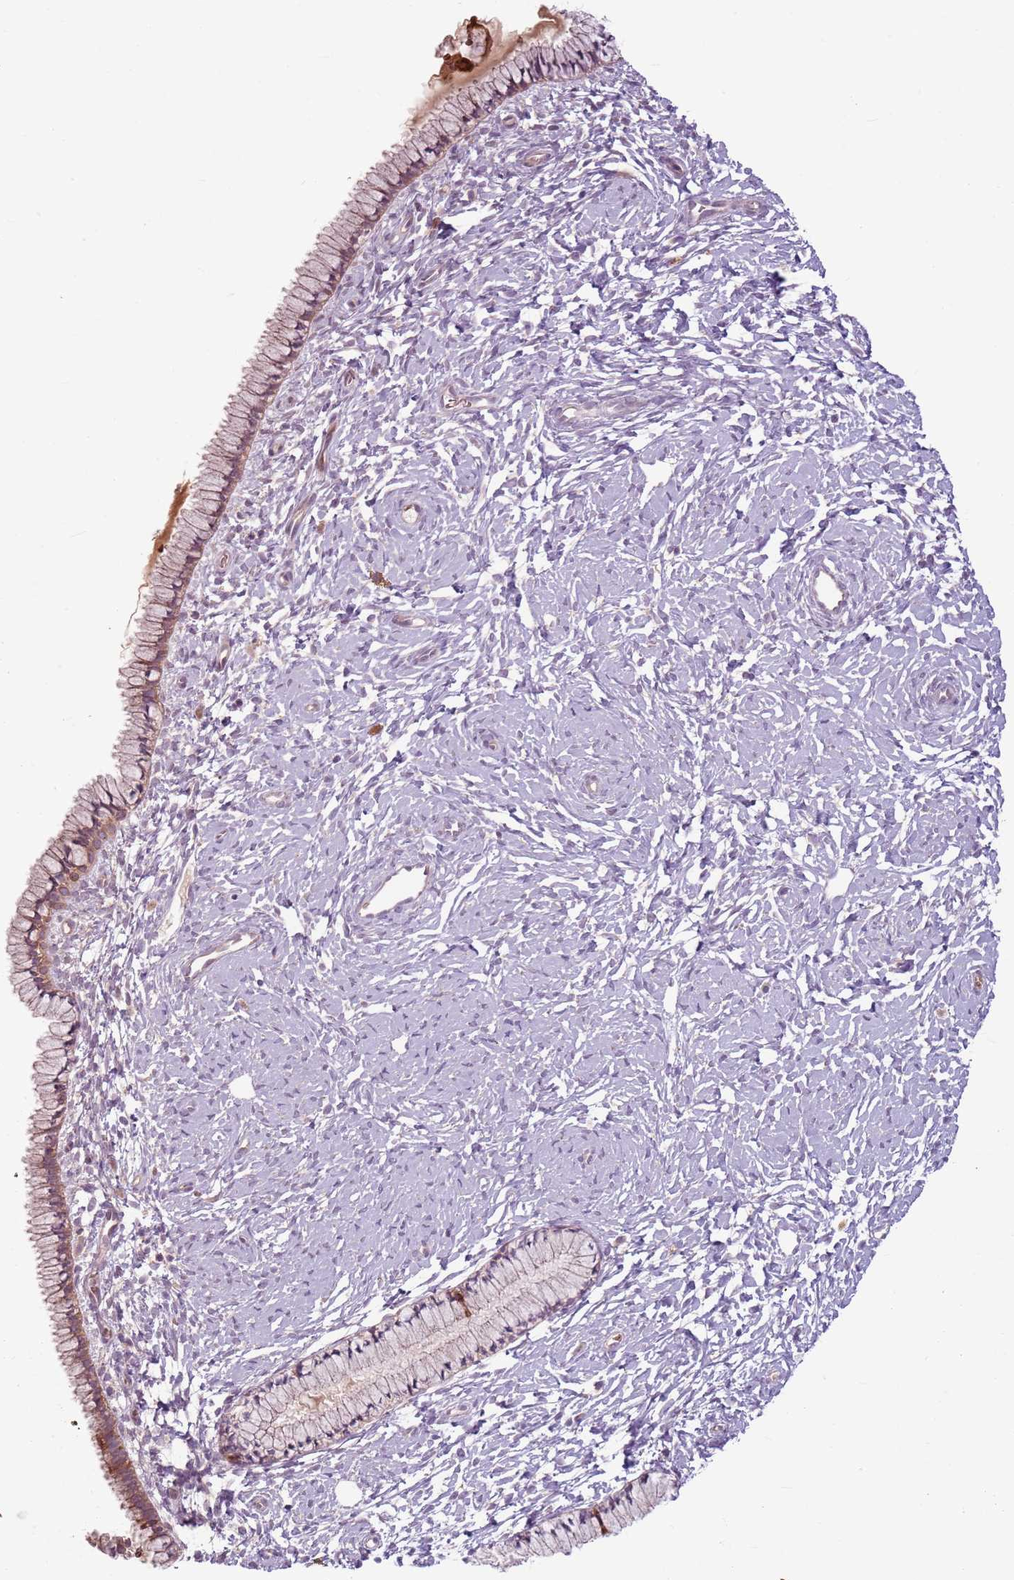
{"staining": {"intensity": "moderate", "quantity": "25%-75%", "location": "cytoplasmic/membranous"}, "tissue": "cervix", "cell_type": "Glandular cells", "image_type": "normal", "snomed": [{"axis": "morphology", "description": "Normal tissue, NOS"}, {"axis": "topography", "description": "Cervix"}], "caption": "Protein analysis of normal cervix demonstrates moderate cytoplasmic/membranous staining in about 25%-75% of glandular cells.", "gene": "HSPA14", "patient": {"sex": "female", "age": 33}}